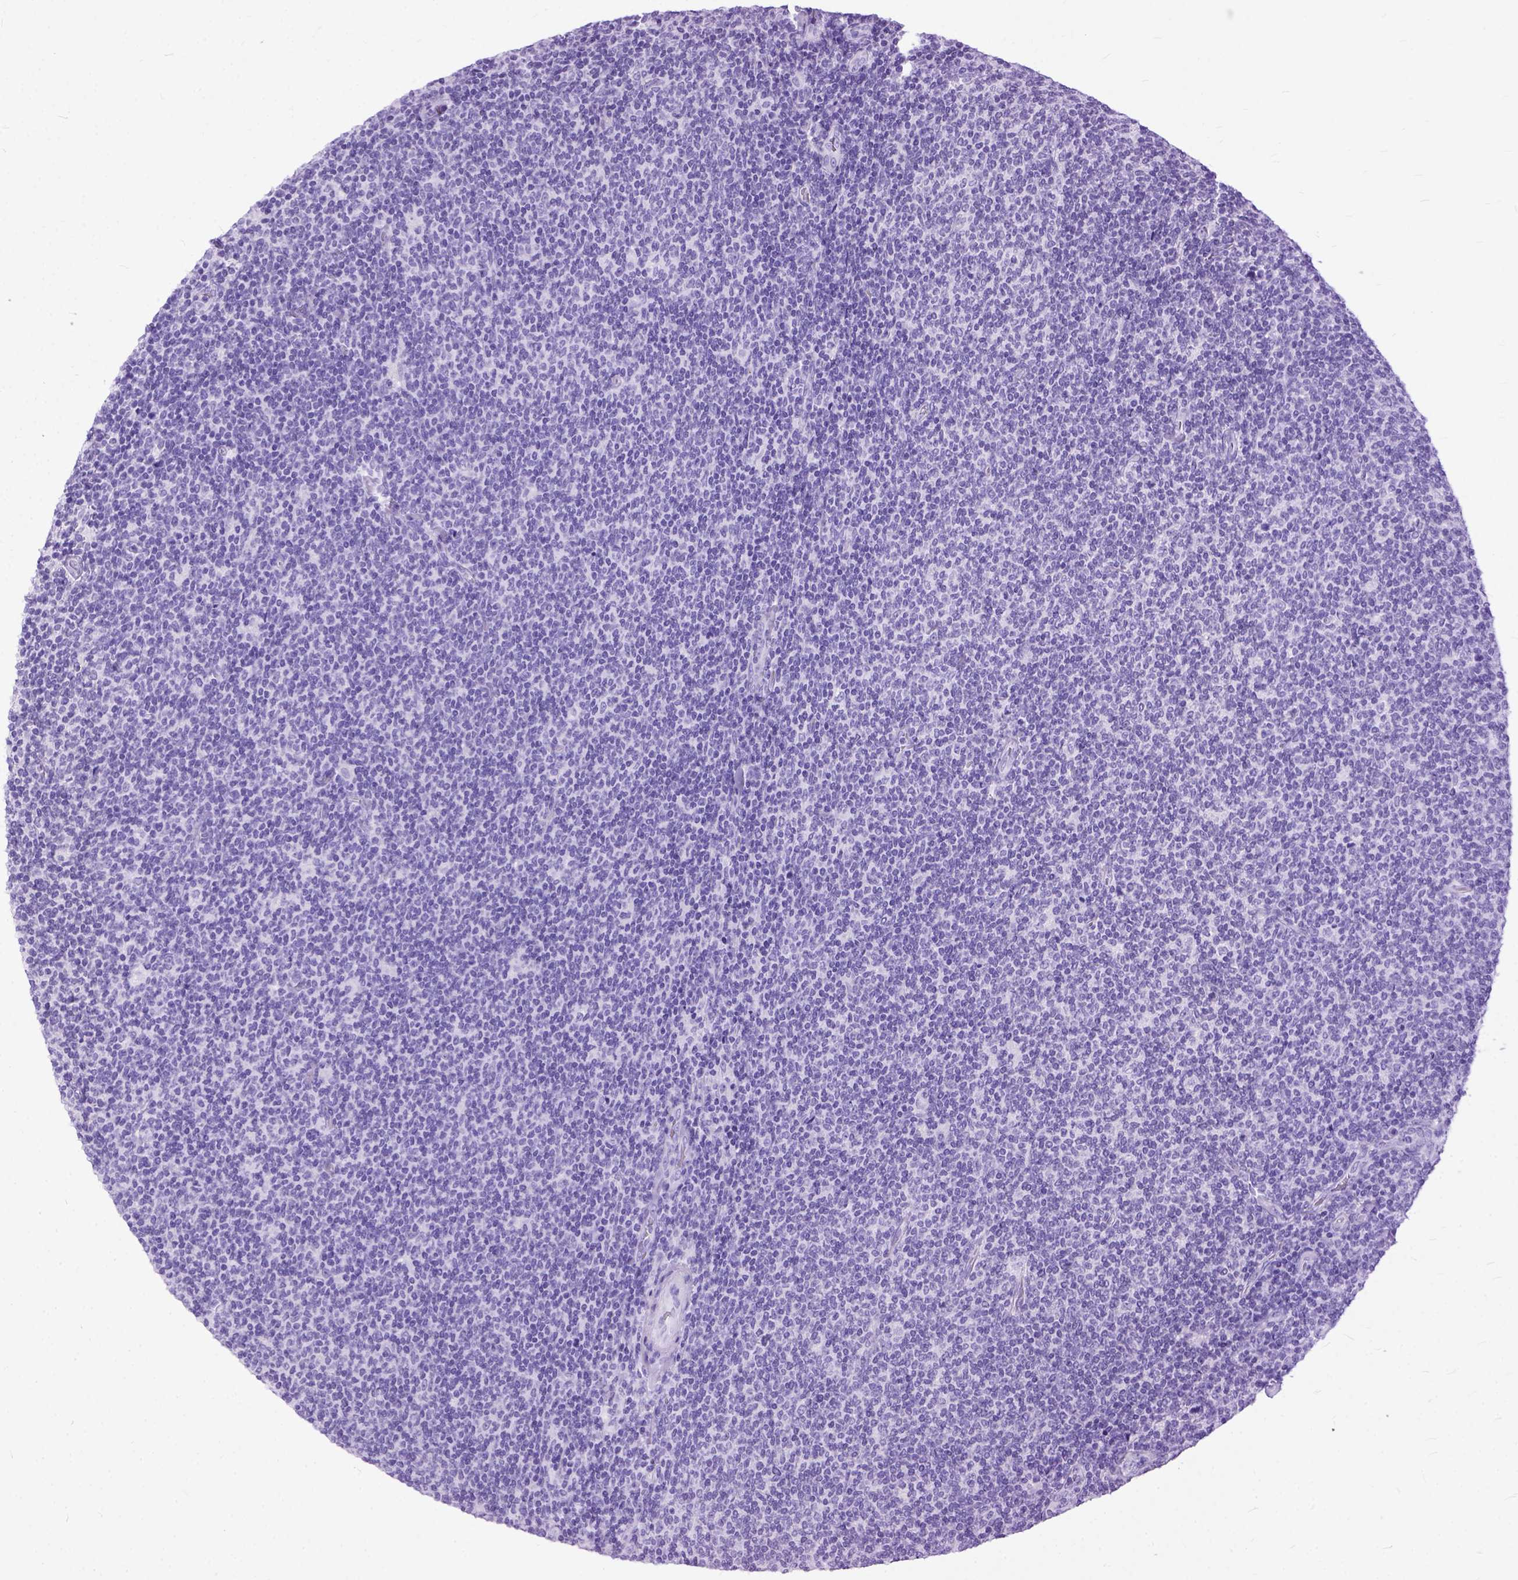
{"staining": {"intensity": "negative", "quantity": "none", "location": "none"}, "tissue": "lymphoma", "cell_type": "Tumor cells", "image_type": "cancer", "snomed": [{"axis": "morphology", "description": "Malignant lymphoma, non-Hodgkin's type, Low grade"}, {"axis": "topography", "description": "Lymph node"}], "caption": "Immunohistochemistry (IHC) histopathology image of lymphoma stained for a protein (brown), which exhibits no expression in tumor cells.", "gene": "GNGT1", "patient": {"sex": "male", "age": 52}}